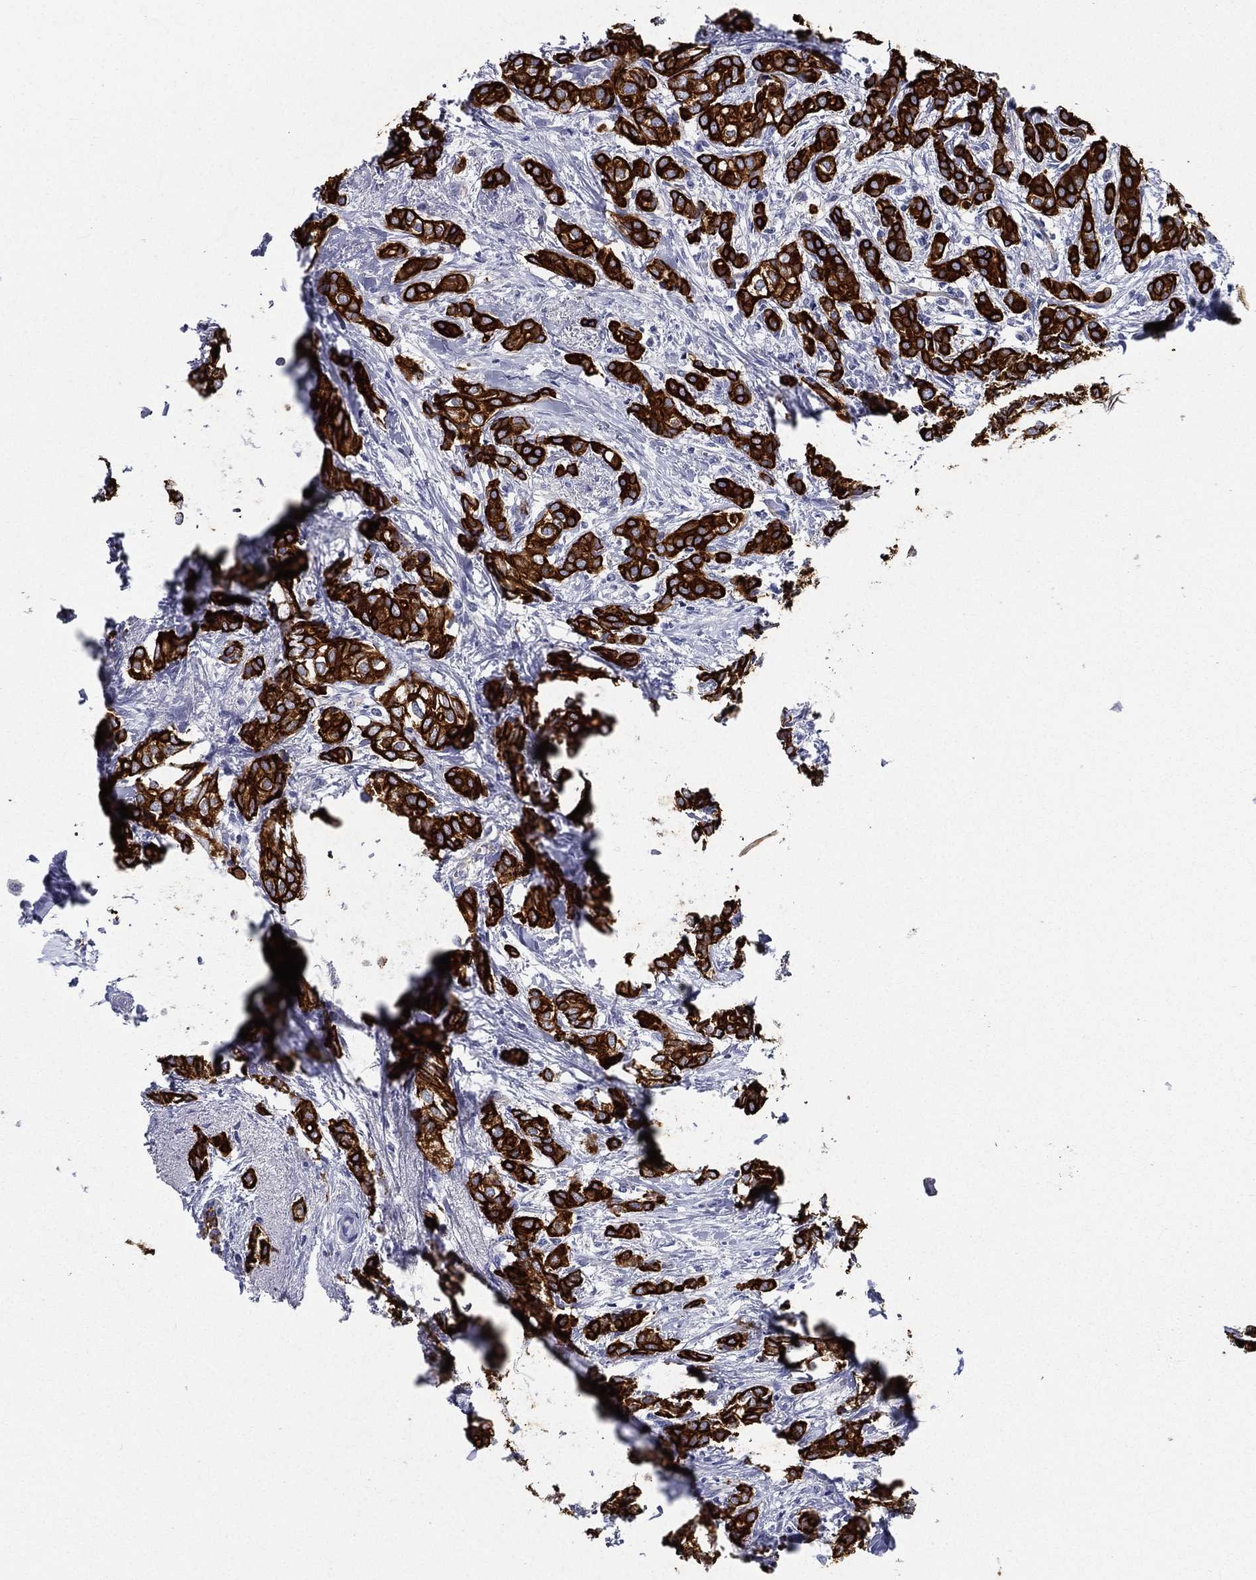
{"staining": {"intensity": "strong", "quantity": ">75%", "location": "cytoplasmic/membranous"}, "tissue": "breast cancer", "cell_type": "Tumor cells", "image_type": "cancer", "snomed": [{"axis": "morphology", "description": "Duct carcinoma"}, {"axis": "topography", "description": "Breast"}], "caption": "The photomicrograph exhibits a brown stain indicating the presence of a protein in the cytoplasmic/membranous of tumor cells in breast cancer.", "gene": "NEDD9", "patient": {"sex": "female", "age": 73}}